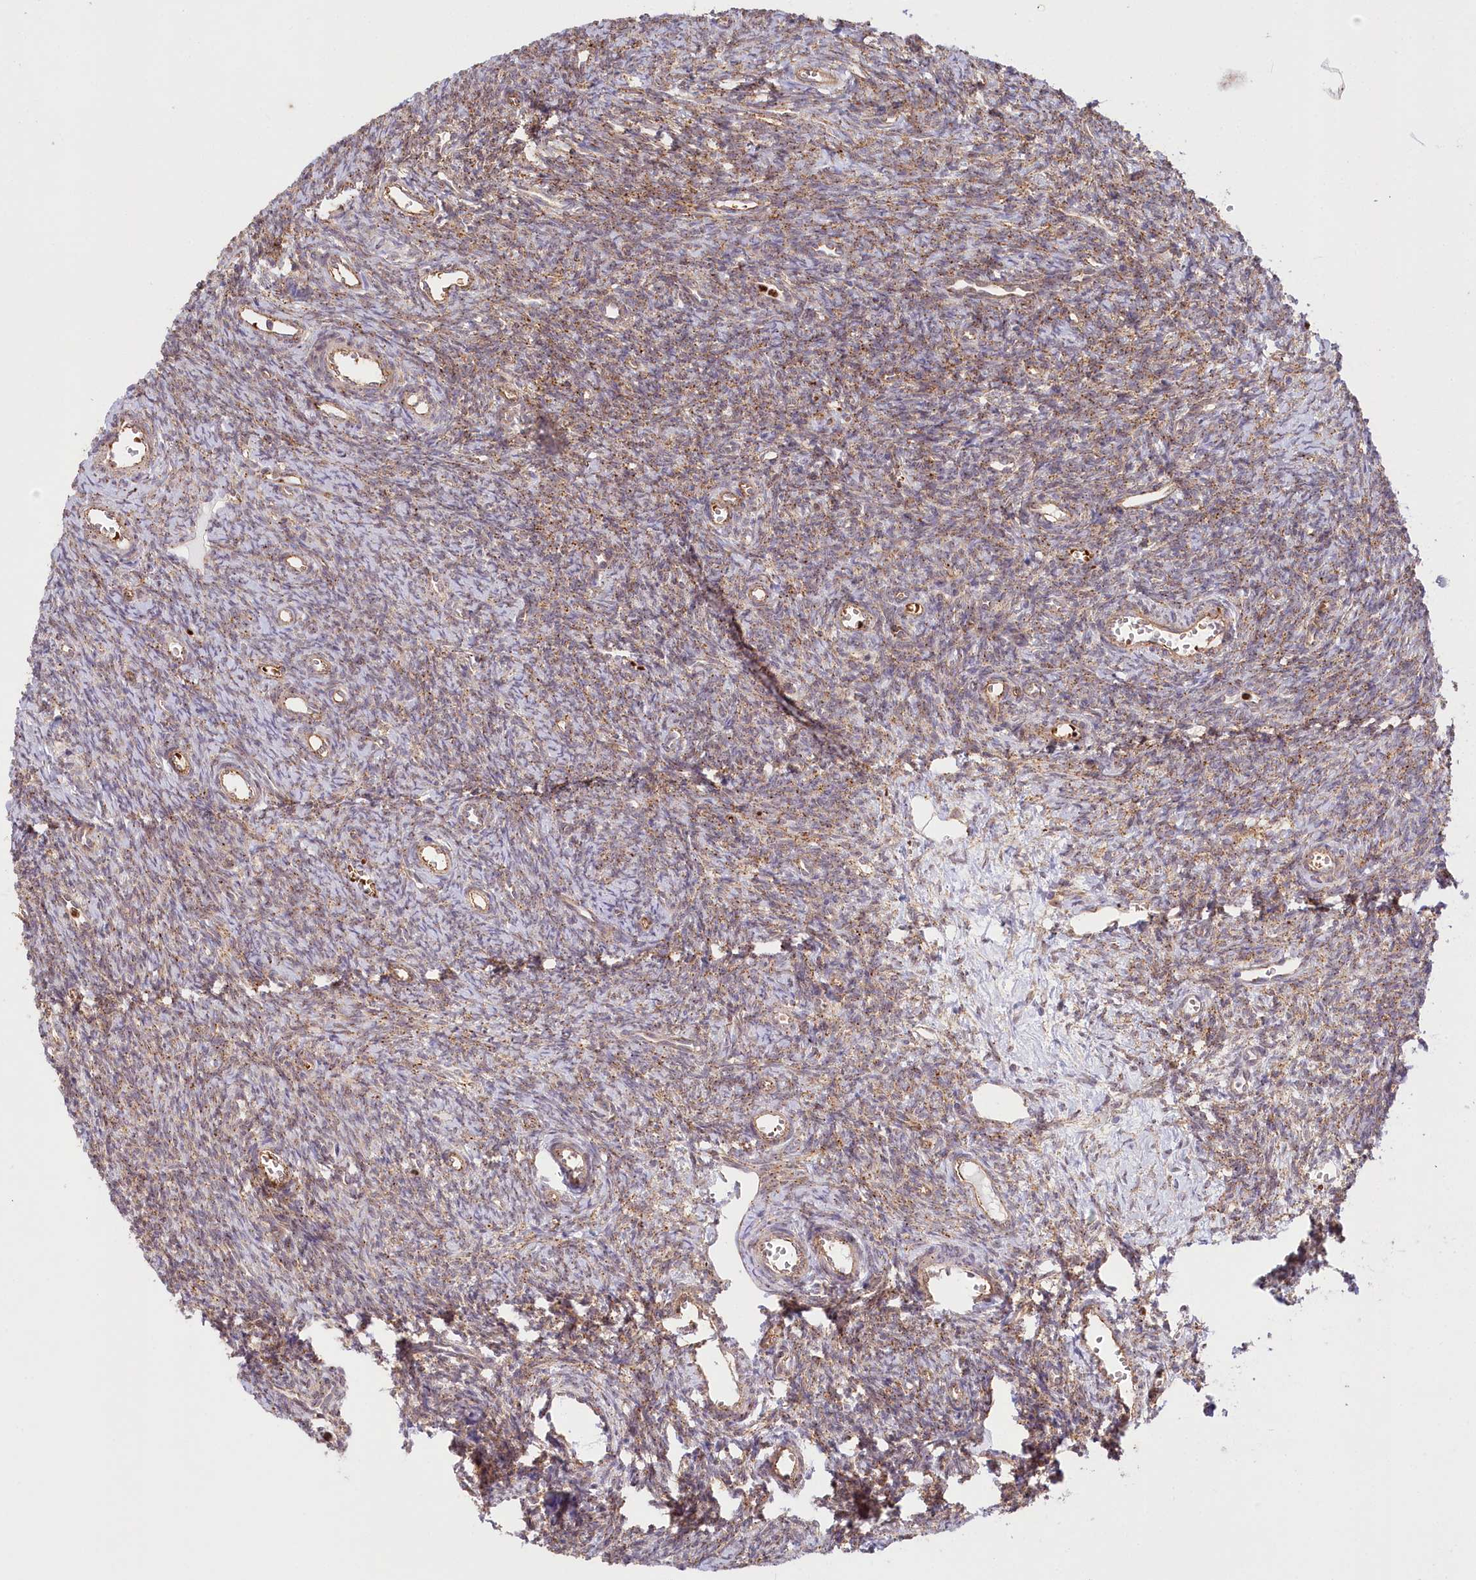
{"staining": {"intensity": "moderate", "quantity": "25%-75%", "location": "cytoplasmic/membranous"}, "tissue": "ovary", "cell_type": "Ovarian stroma cells", "image_type": "normal", "snomed": [{"axis": "morphology", "description": "Normal tissue, NOS"}, {"axis": "topography", "description": "Ovary"}], "caption": "Protein staining reveals moderate cytoplasmic/membranous positivity in about 25%-75% of ovarian stroma cells in benign ovary.", "gene": "COMMD3", "patient": {"sex": "female", "age": 39}}